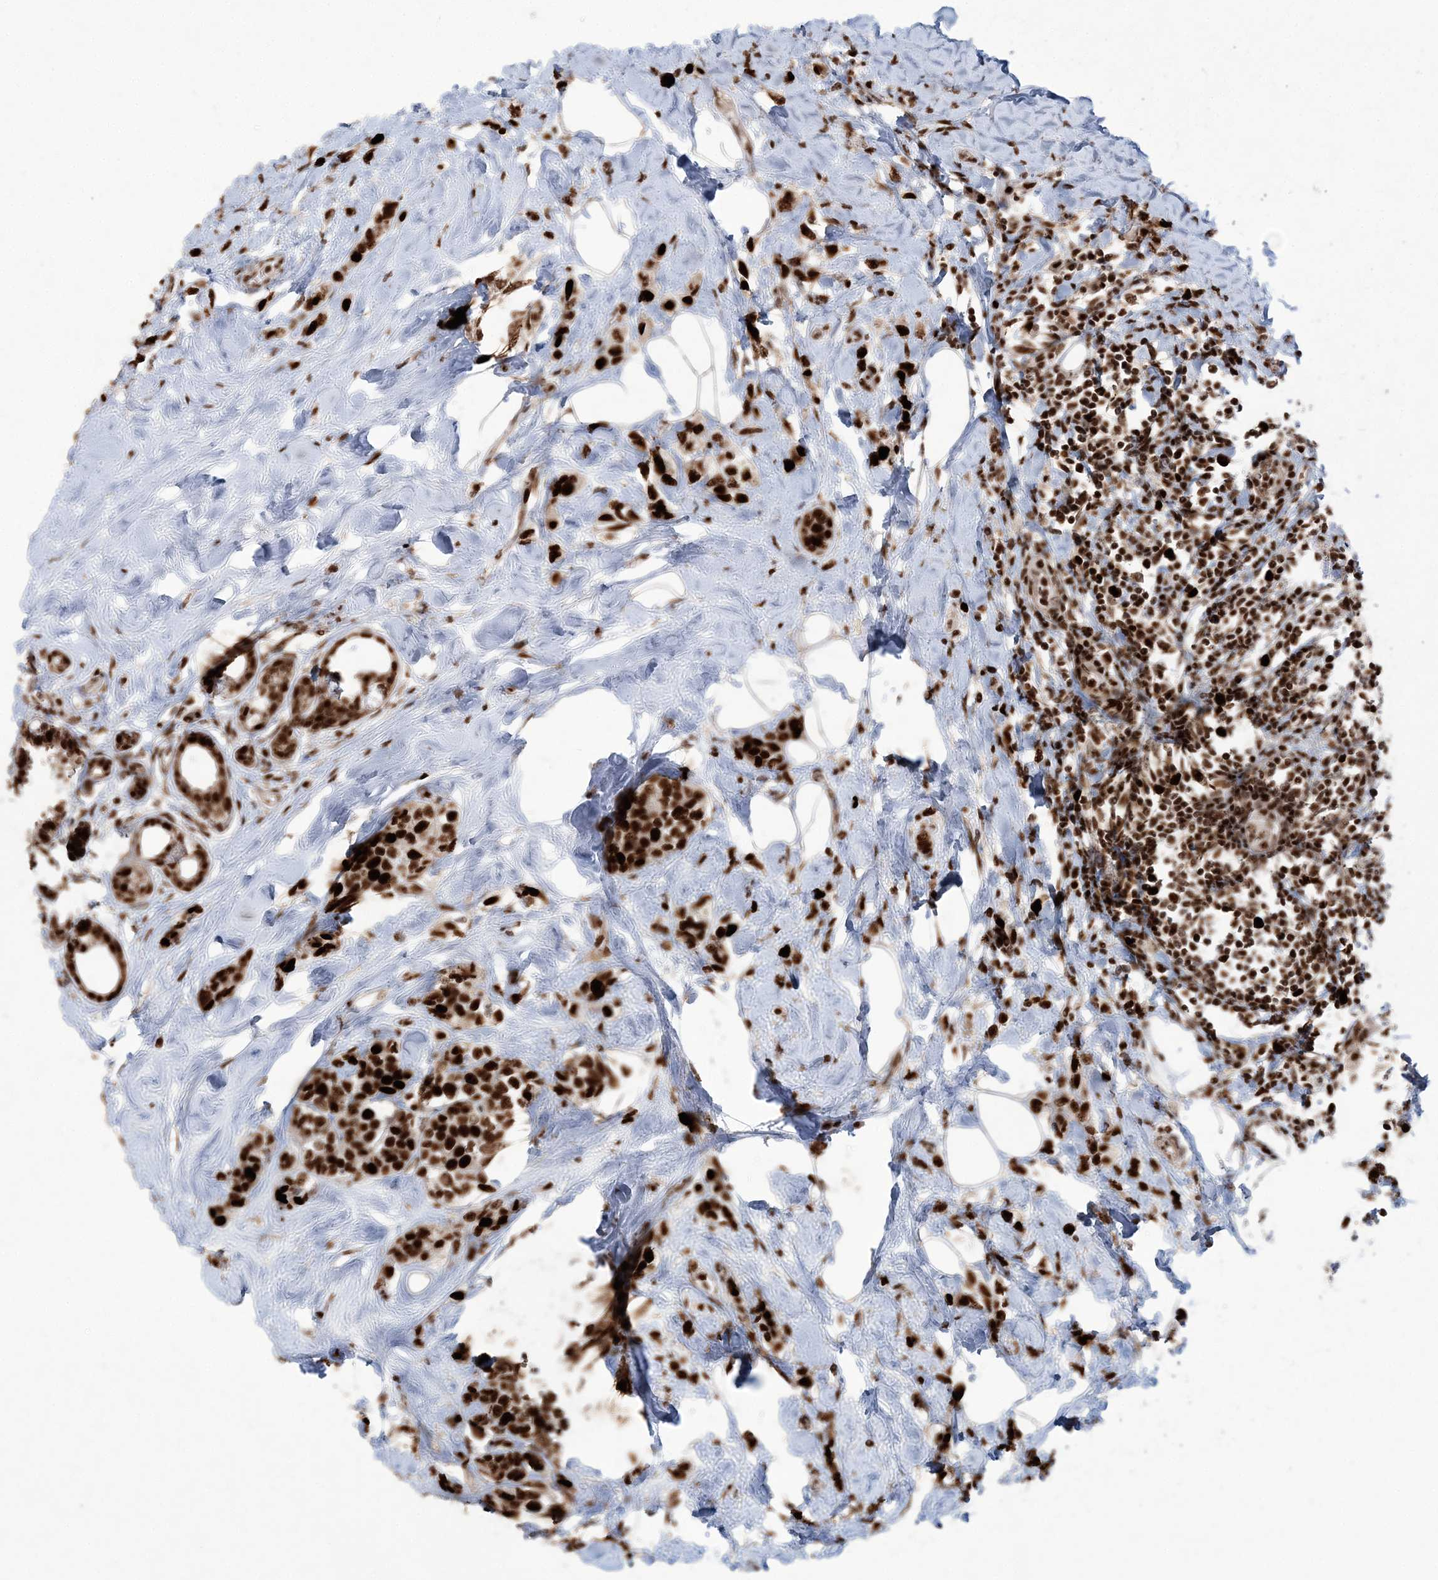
{"staining": {"intensity": "strong", "quantity": ">75%", "location": "nuclear"}, "tissue": "breast cancer", "cell_type": "Tumor cells", "image_type": "cancer", "snomed": [{"axis": "morphology", "description": "Lobular carcinoma"}, {"axis": "topography", "description": "Breast"}], "caption": "Breast cancer stained with immunohistochemistry (IHC) reveals strong nuclear positivity in approximately >75% of tumor cells.", "gene": "LIG1", "patient": {"sex": "female", "age": 47}}